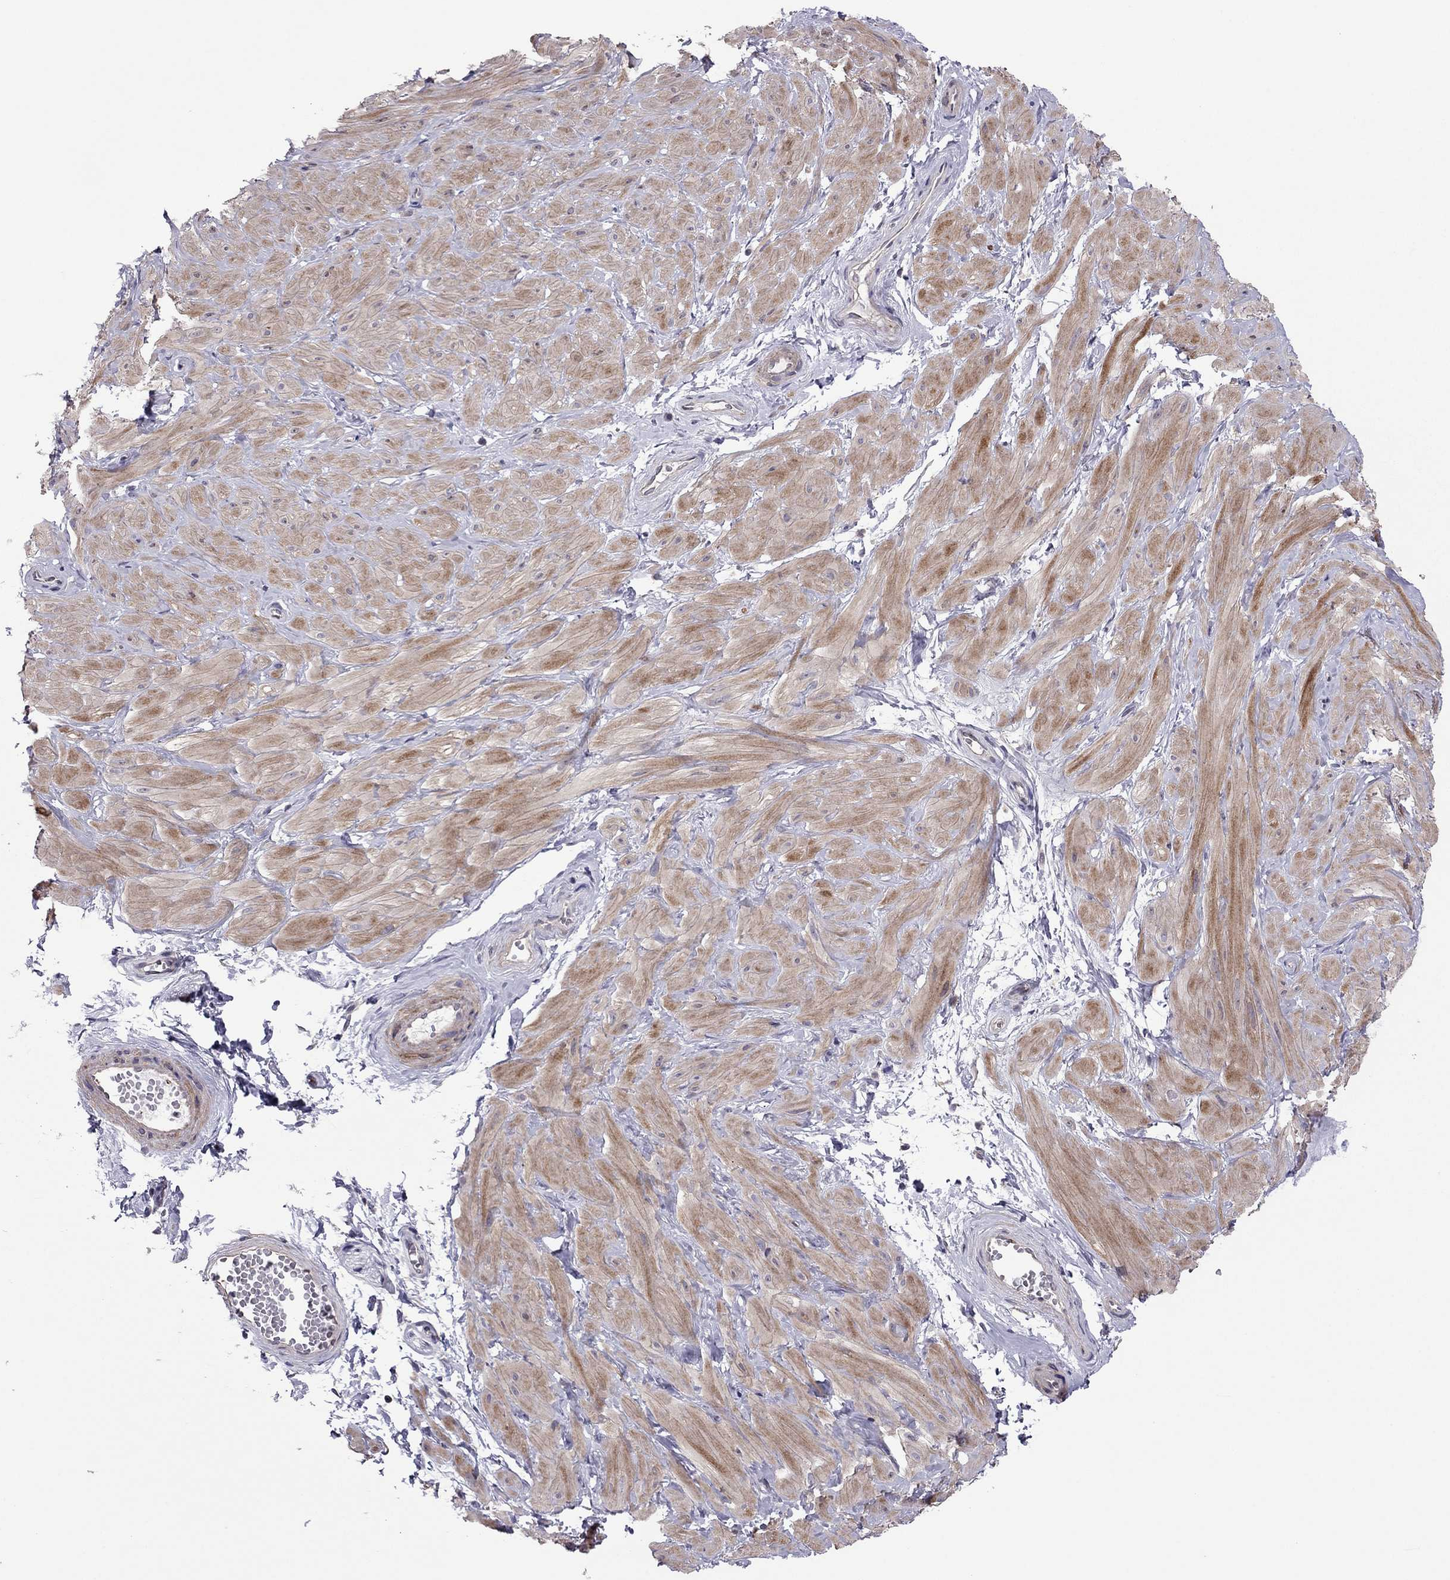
{"staining": {"intensity": "negative", "quantity": "none", "location": "none"}, "tissue": "adipose tissue", "cell_type": "Adipocytes", "image_type": "normal", "snomed": [{"axis": "morphology", "description": "Normal tissue, NOS"}, {"axis": "topography", "description": "Smooth muscle"}, {"axis": "topography", "description": "Peripheral nerve tissue"}], "caption": "This micrograph is of normal adipose tissue stained with immunohistochemistry to label a protein in brown with the nuclei are counter-stained blue. There is no staining in adipocytes. (Stains: DAB (3,3'-diaminobenzidine) IHC with hematoxylin counter stain, Microscopy: brightfield microscopy at high magnification).", "gene": "SLC16A8", "patient": {"sex": "male", "age": 22}}